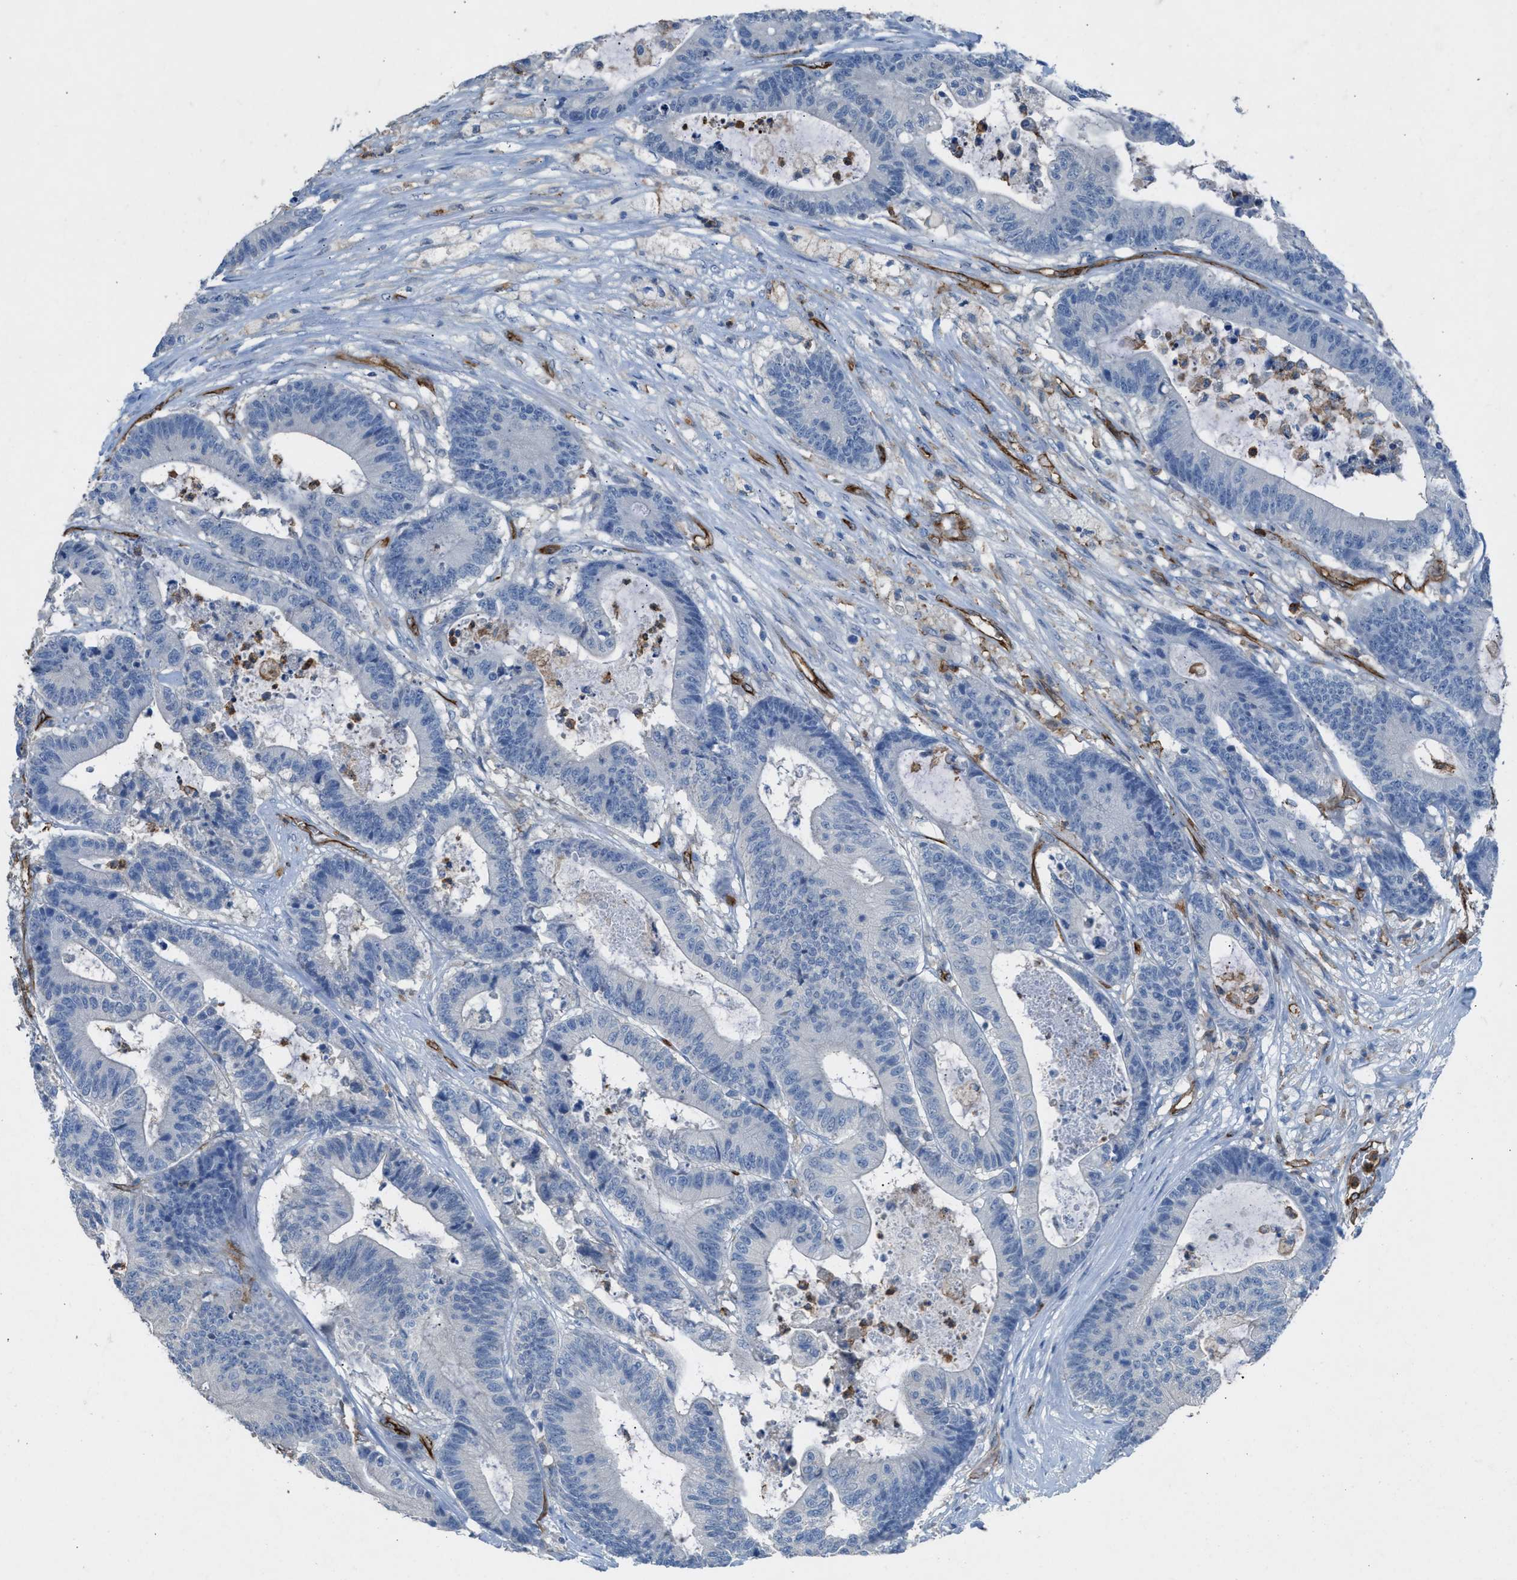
{"staining": {"intensity": "negative", "quantity": "none", "location": "none"}, "tissue": "colorectal cancer", "cell_type": "Tumor cells", "image_type": "cancer", "snomed": [{"axis": "morphology", "description": "Adenocarcinoma, NOS"}, {"axis": "topography", "description": "Colon"}], "caption": "An IHC photomicrograph of colorectal cancer is shown. There is no staining in tumor cells of colorectal cancer.", "gene": "DYSF", "patient": {"sex": "female", "age": 84}}